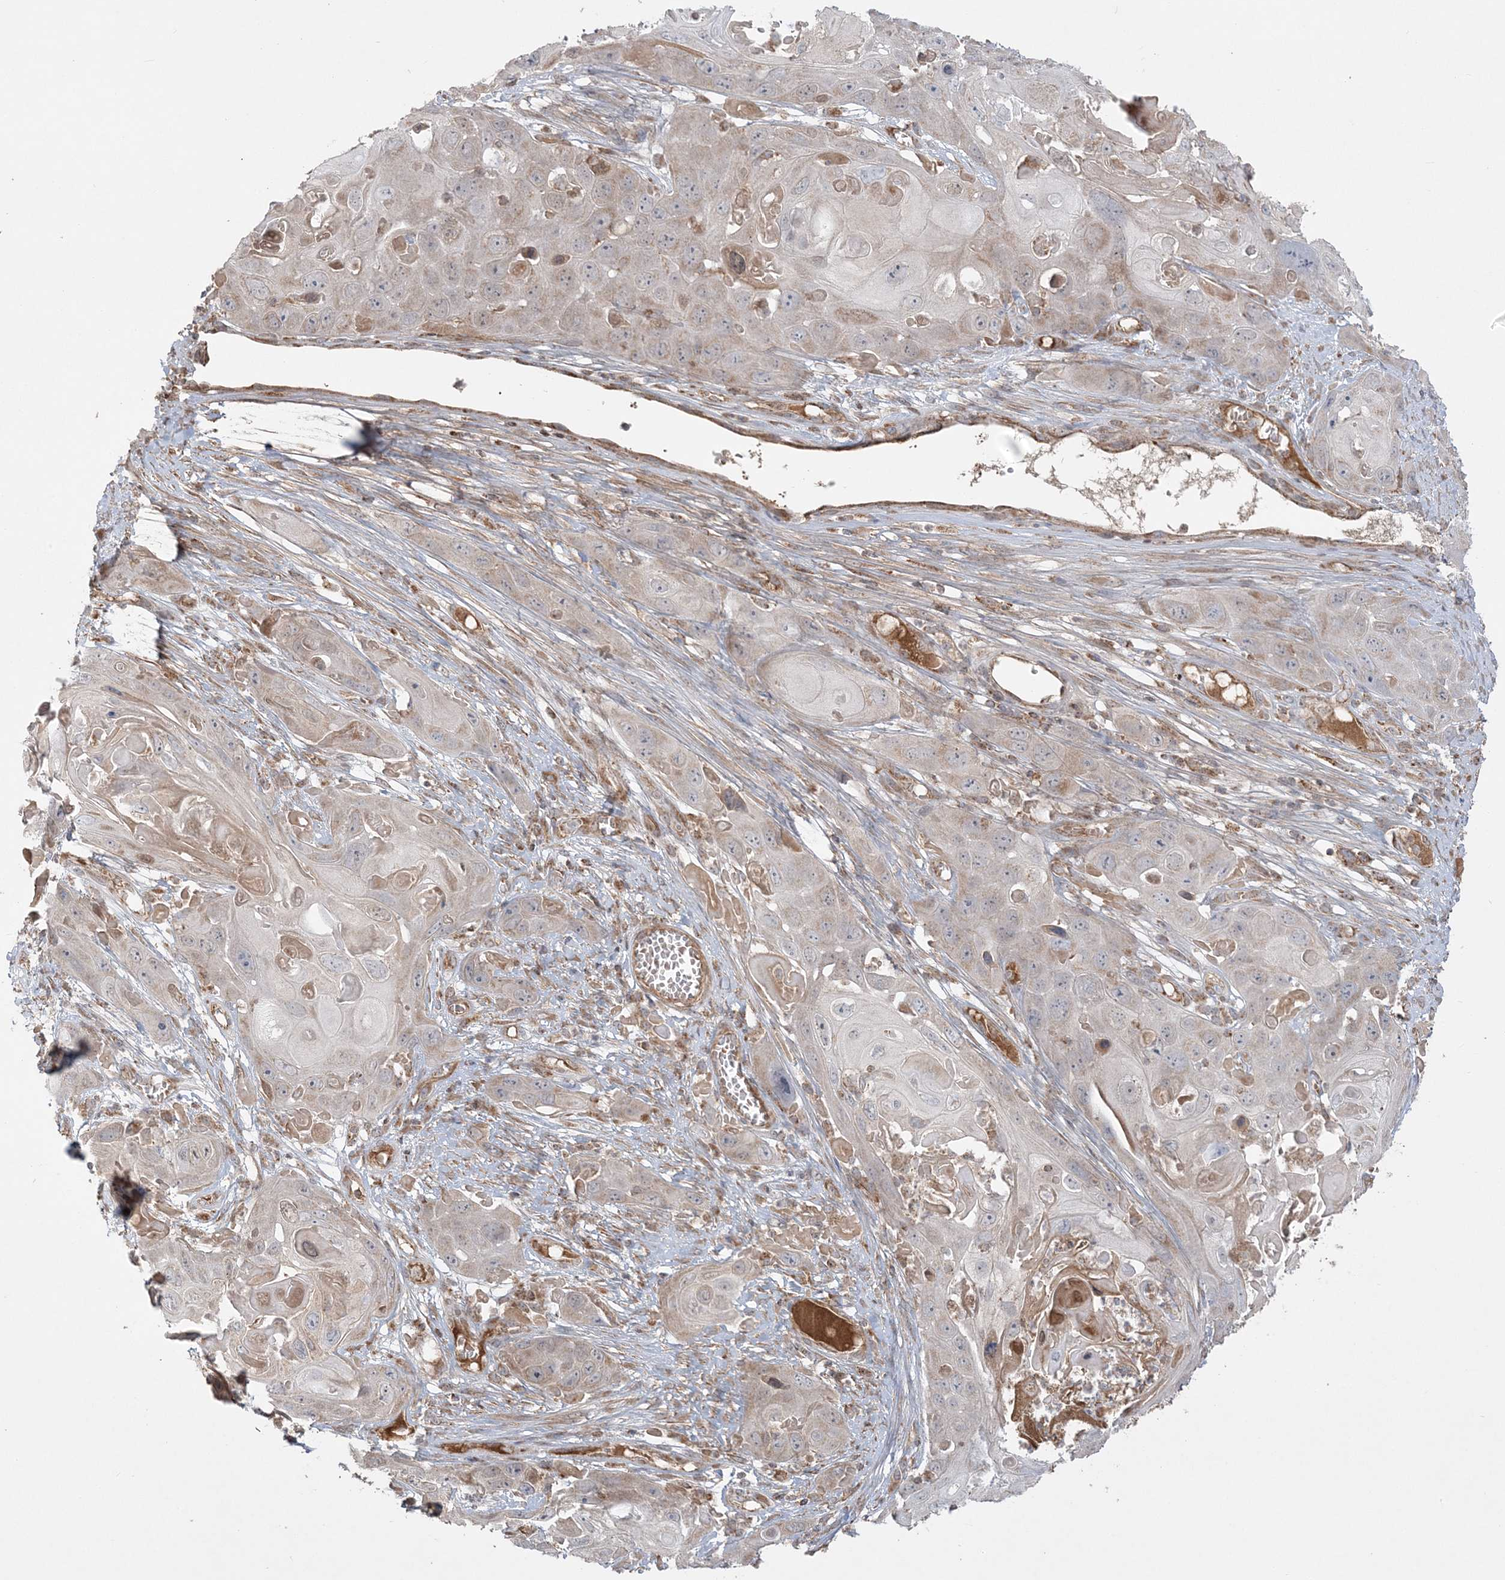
{"staining": {"intensity": "weak", "quantity": "<25%", "location": "cytoplasmic/membranous"}, "tissue": "skin cancer", "cell_type": "Tumor cells", "image_type": "cancer", "snomed": [{"axis": "morphology", "description": "Squamous cell carcinoma, NOS"}, {"axis": "topography", "description": "Skin"}], "caption": "This is an immunohistochemistry (IHC) micrograph of human skin squamous cell carcinoma. There is no staining in tumor cells.", "gene": "SCLT1", "patient": {"sex": "male", "age": 55}}